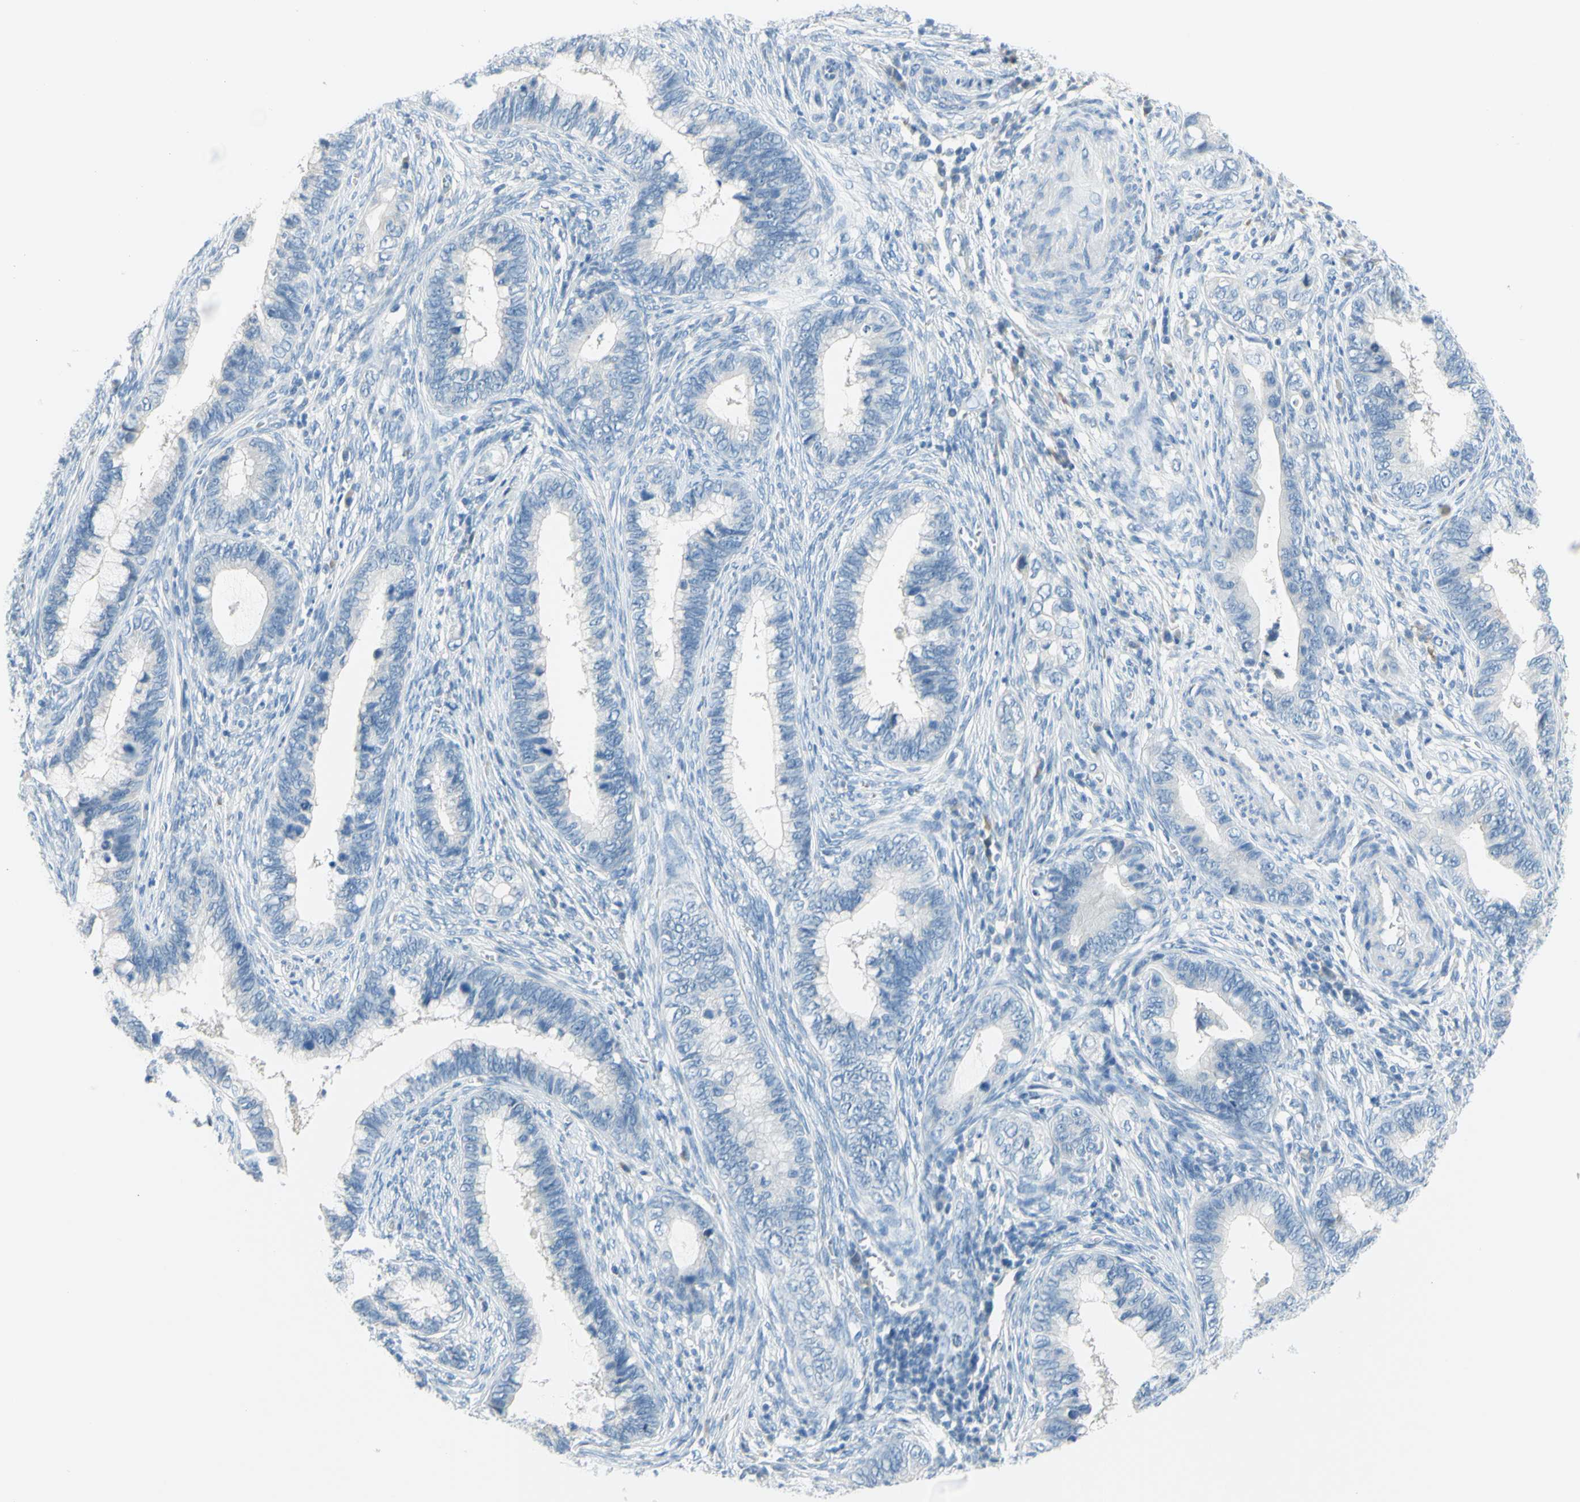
{"staining": {"intensity": "negative", "quantity": "none", "location": "none"}, "tissue": "cervical cancer", "cell_type": "Tumor cells", "image_type": "cancer", "snomed": [{"axis": "morphology", "description": "Adenocarcinoma, NOS"}, {"axis": "topography", "description": "Cervix"}], "caption": "Immunohistochemical staining of human cervical cancer displays no significant expression in tumor cells.", "gene": "DCT", "patient": {"sex": "female", "age": 44}}